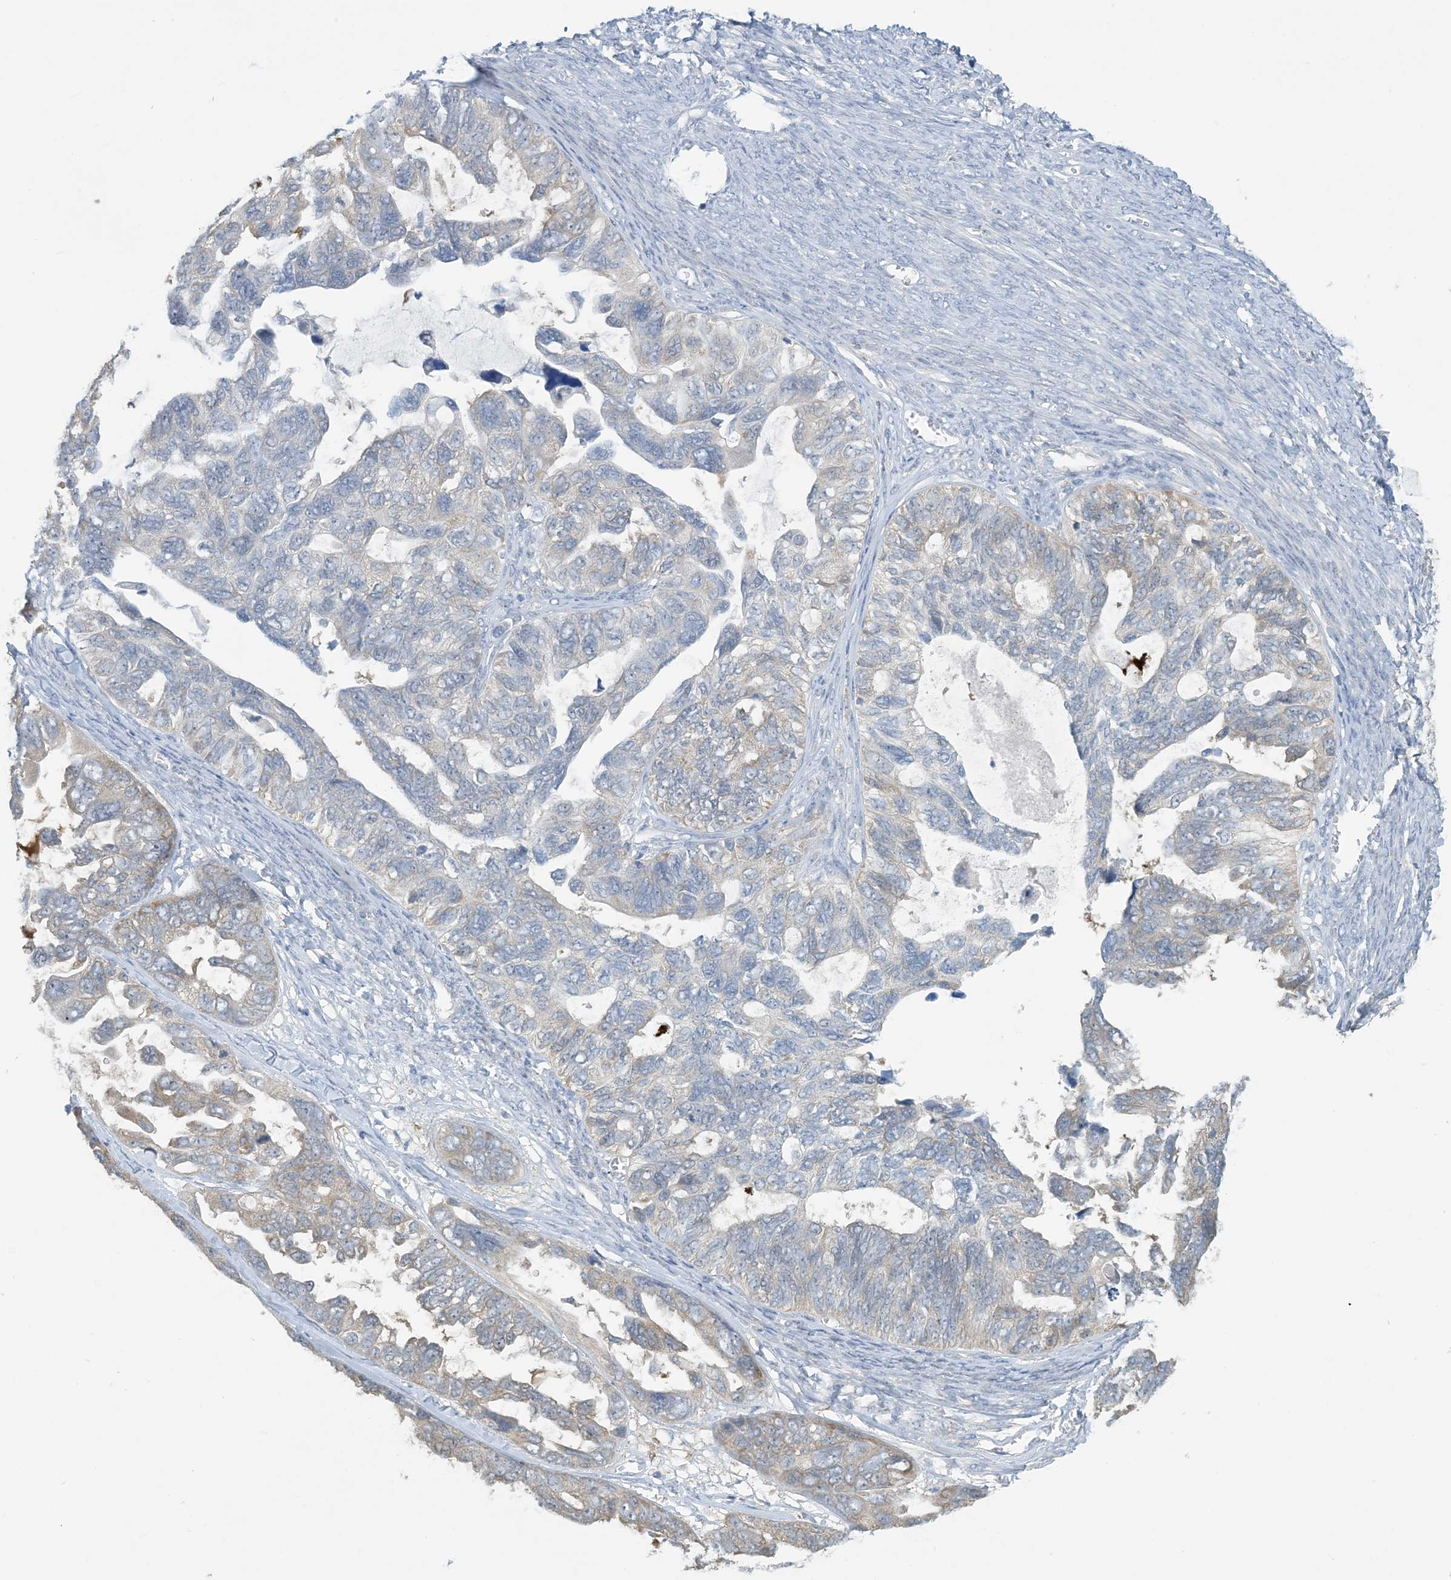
{"staining": {"intensity": "weak", "quantity": "<25%", "location": "cytoplasmic/membranous"}, "tissue": "ovarian cancer", "cell_type": "Tumor cells", "image_type": "cancer", "snomed": [{"axis": "morphology", "description": "Cystadenocarcinoma, serous, NOS"}, {"axis": "topography", "description": "Ovary"}], "caption": "An immunohistochemistry histopathology image of ovarian cancer is shown. There is no staining in tumor cells of ovarian cancer.", "gene": "MRPS18A", "patient": {"sex": "female", "age": 79}}